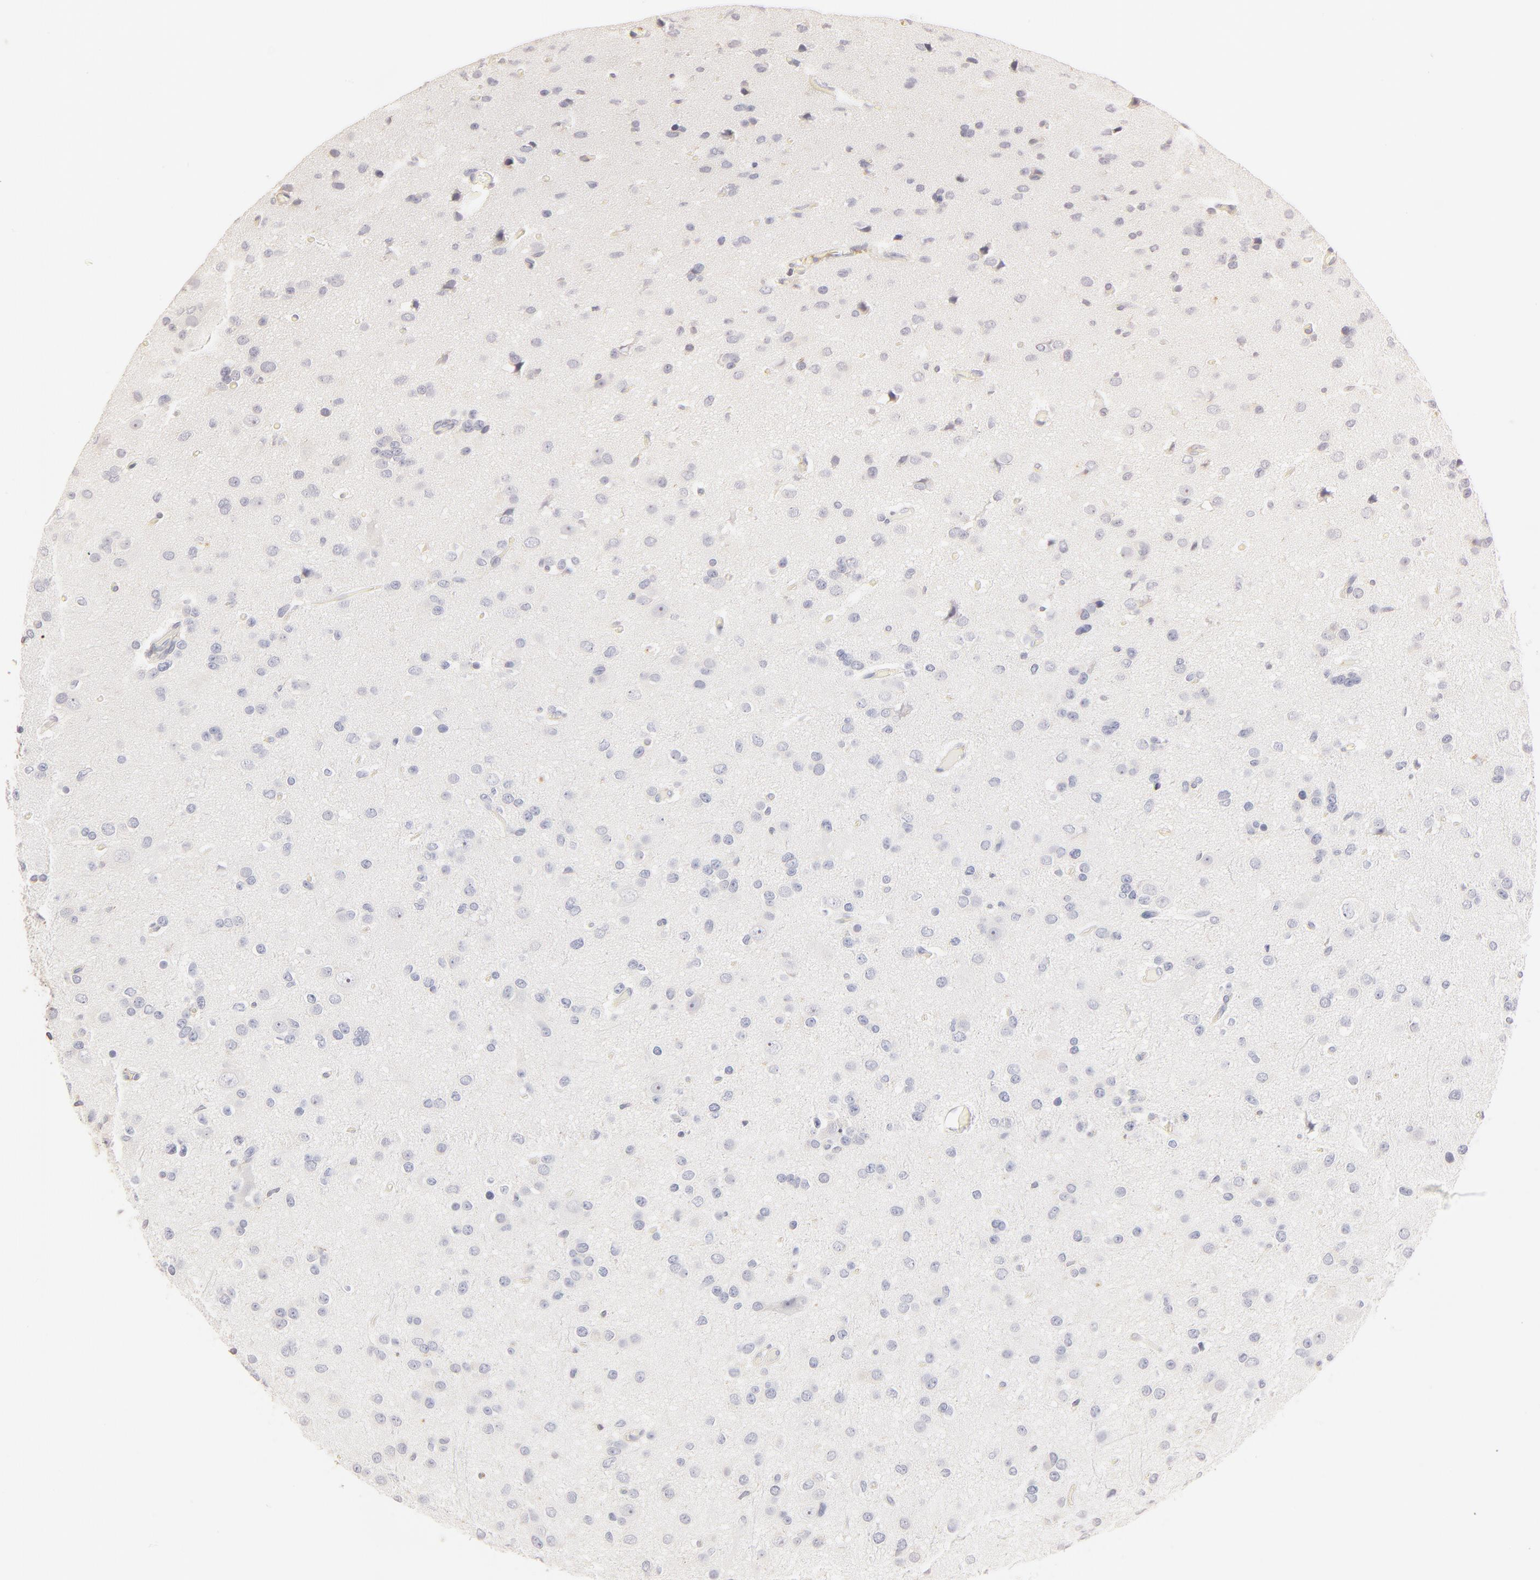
{"staining": {"intensity": "negative", "quantity": "none", "location": "none"}, "tissue": "glioma", "cell_type": "Tumor cells", "image_type": "cancer", "snomed": [{"axis": "morphology", "description": "Glioma, malignant, High grade"}, {"axis": "topography", "description": "Brain"}], "caption": "This is a photomicrograph of immunohistochemistry staining of glioma, which shows no expression in tumor cells.", "gene": "ITGA8", "patient": {"sex": "male", "age": 69}}